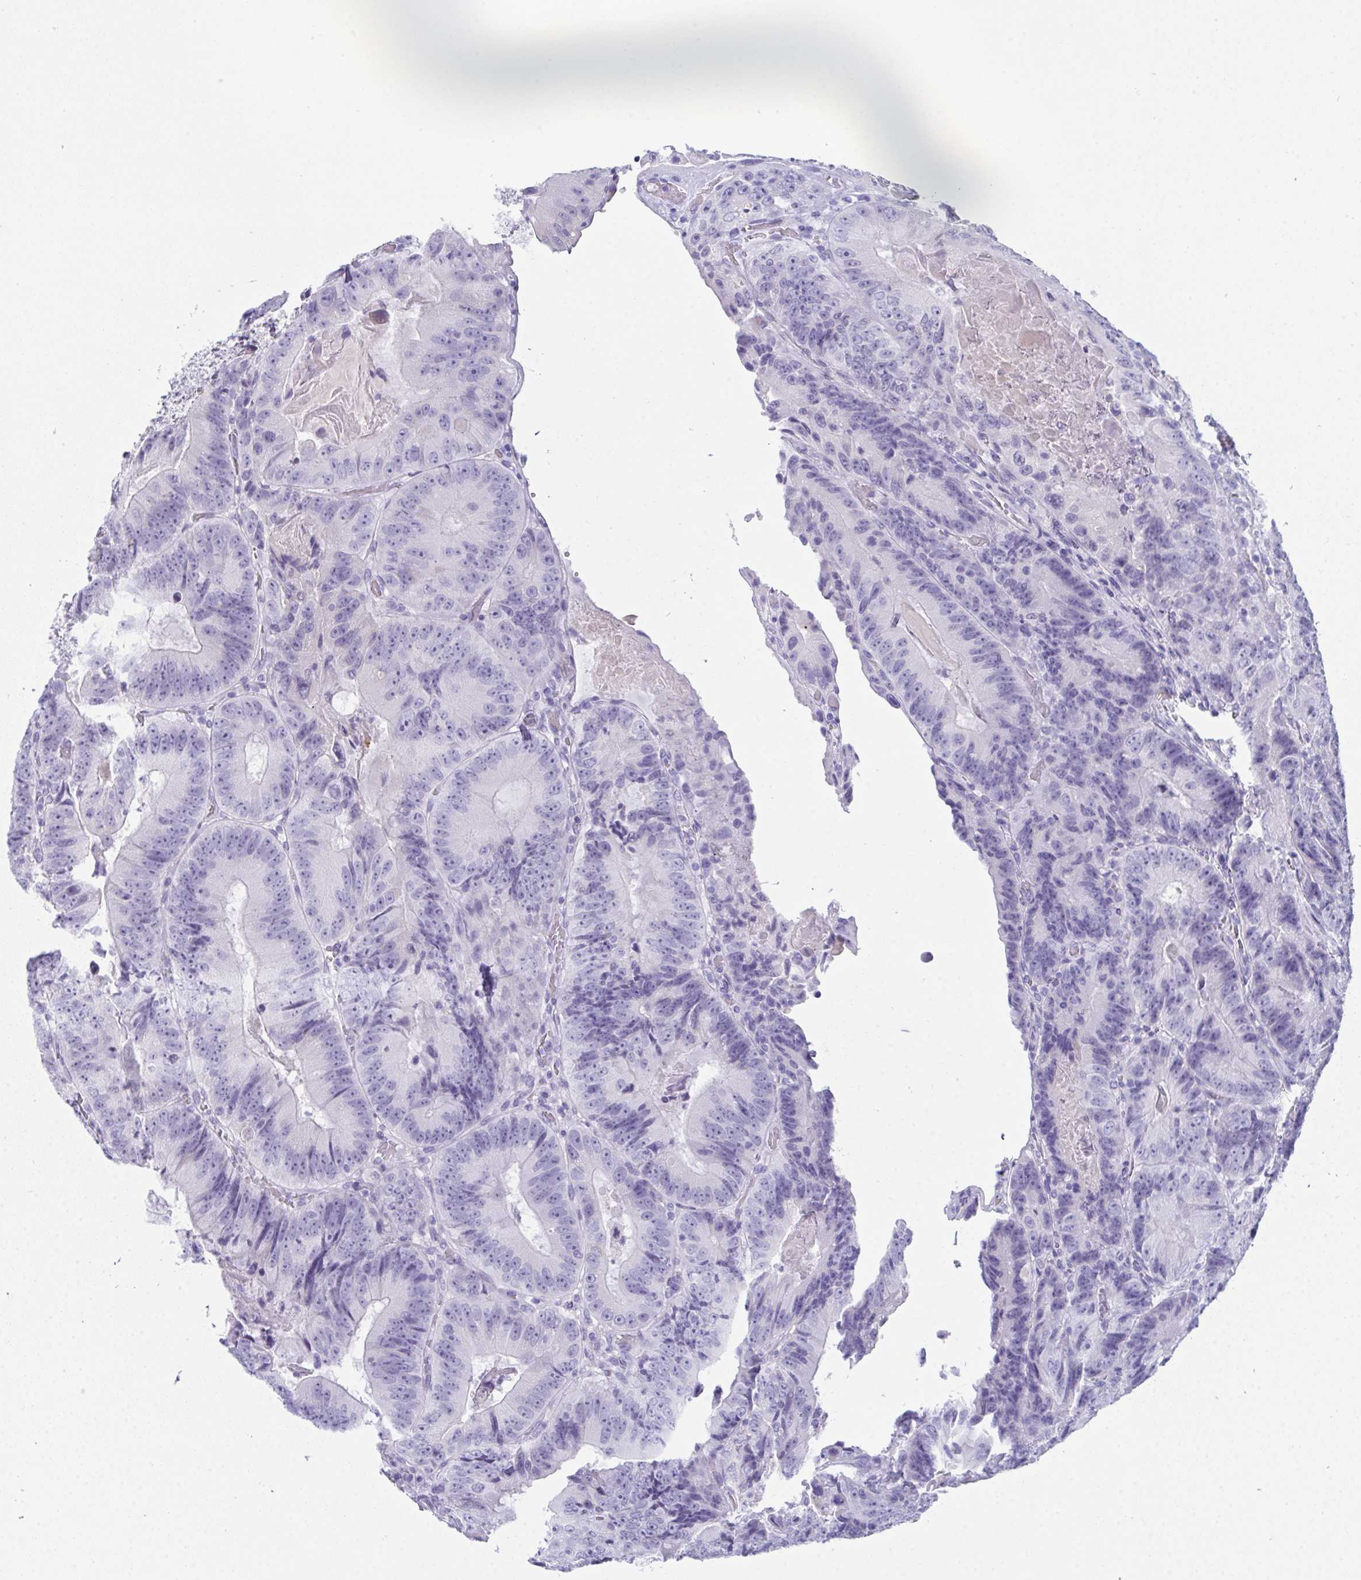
{"staining": {"intensity": "negative", "quantity": "none", "location": "none"}, "tissue": "colorectal cancer", "cell_type": "Tumor cells", "image_type": "cancer", "snomed": [{"axis": "morphology", "description": "Adenocarcinoma, NOS"}, {"axis": "topography", "description": "Colon"}], "caption": "Adenocarcinoma (colorectal) was stained to show a protein in brown. There is no significant expression in tumor cells. (DAB immunohistochemistry (IHC) with hematoxylin counter stain).", "gene": "TEX19", "patient": {"sex": "female", "age": 86}}